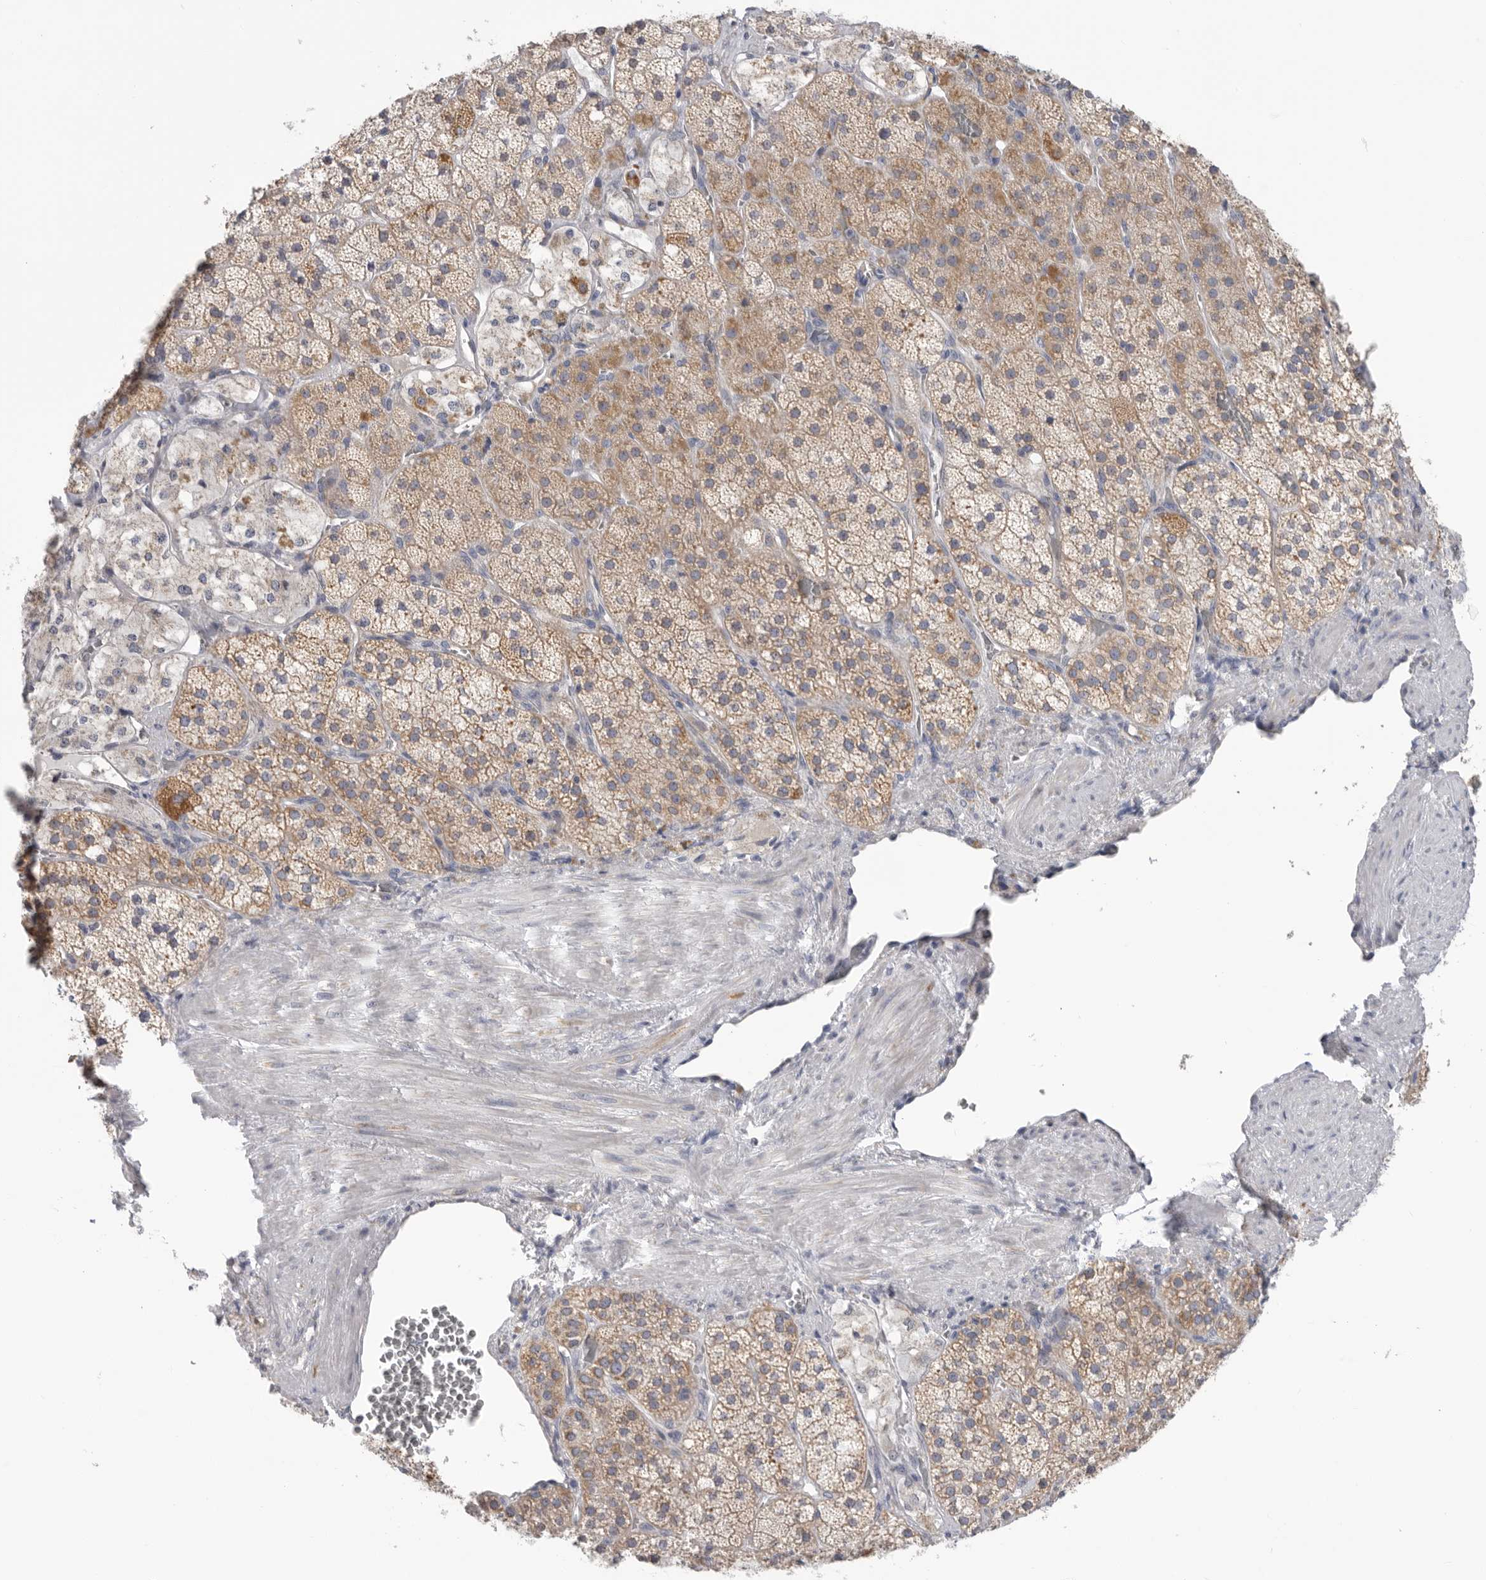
{"staining": {"intensity": "moderate", "quantity": "25%-75%", "location": "cytoplasmic/membranous"}, "tissue": "adrenal gland", "cell_type": "Glandular cells", "image_type": "normal", "snomed": [{"axis": "morphology", "description": "Normal tissue, NOS"}, {"axis": "topography", "description": "Adrenal gland"}], "caption": "The histopathology image shows immunohistochemical staining of unremarkable adrenal gland. There is moderate cytoplasmic/membranous staining is present in about 25%-75% of glandular cells.", "gene": "MTFR1L", "patient": {"sex": "male", "age": 57}}